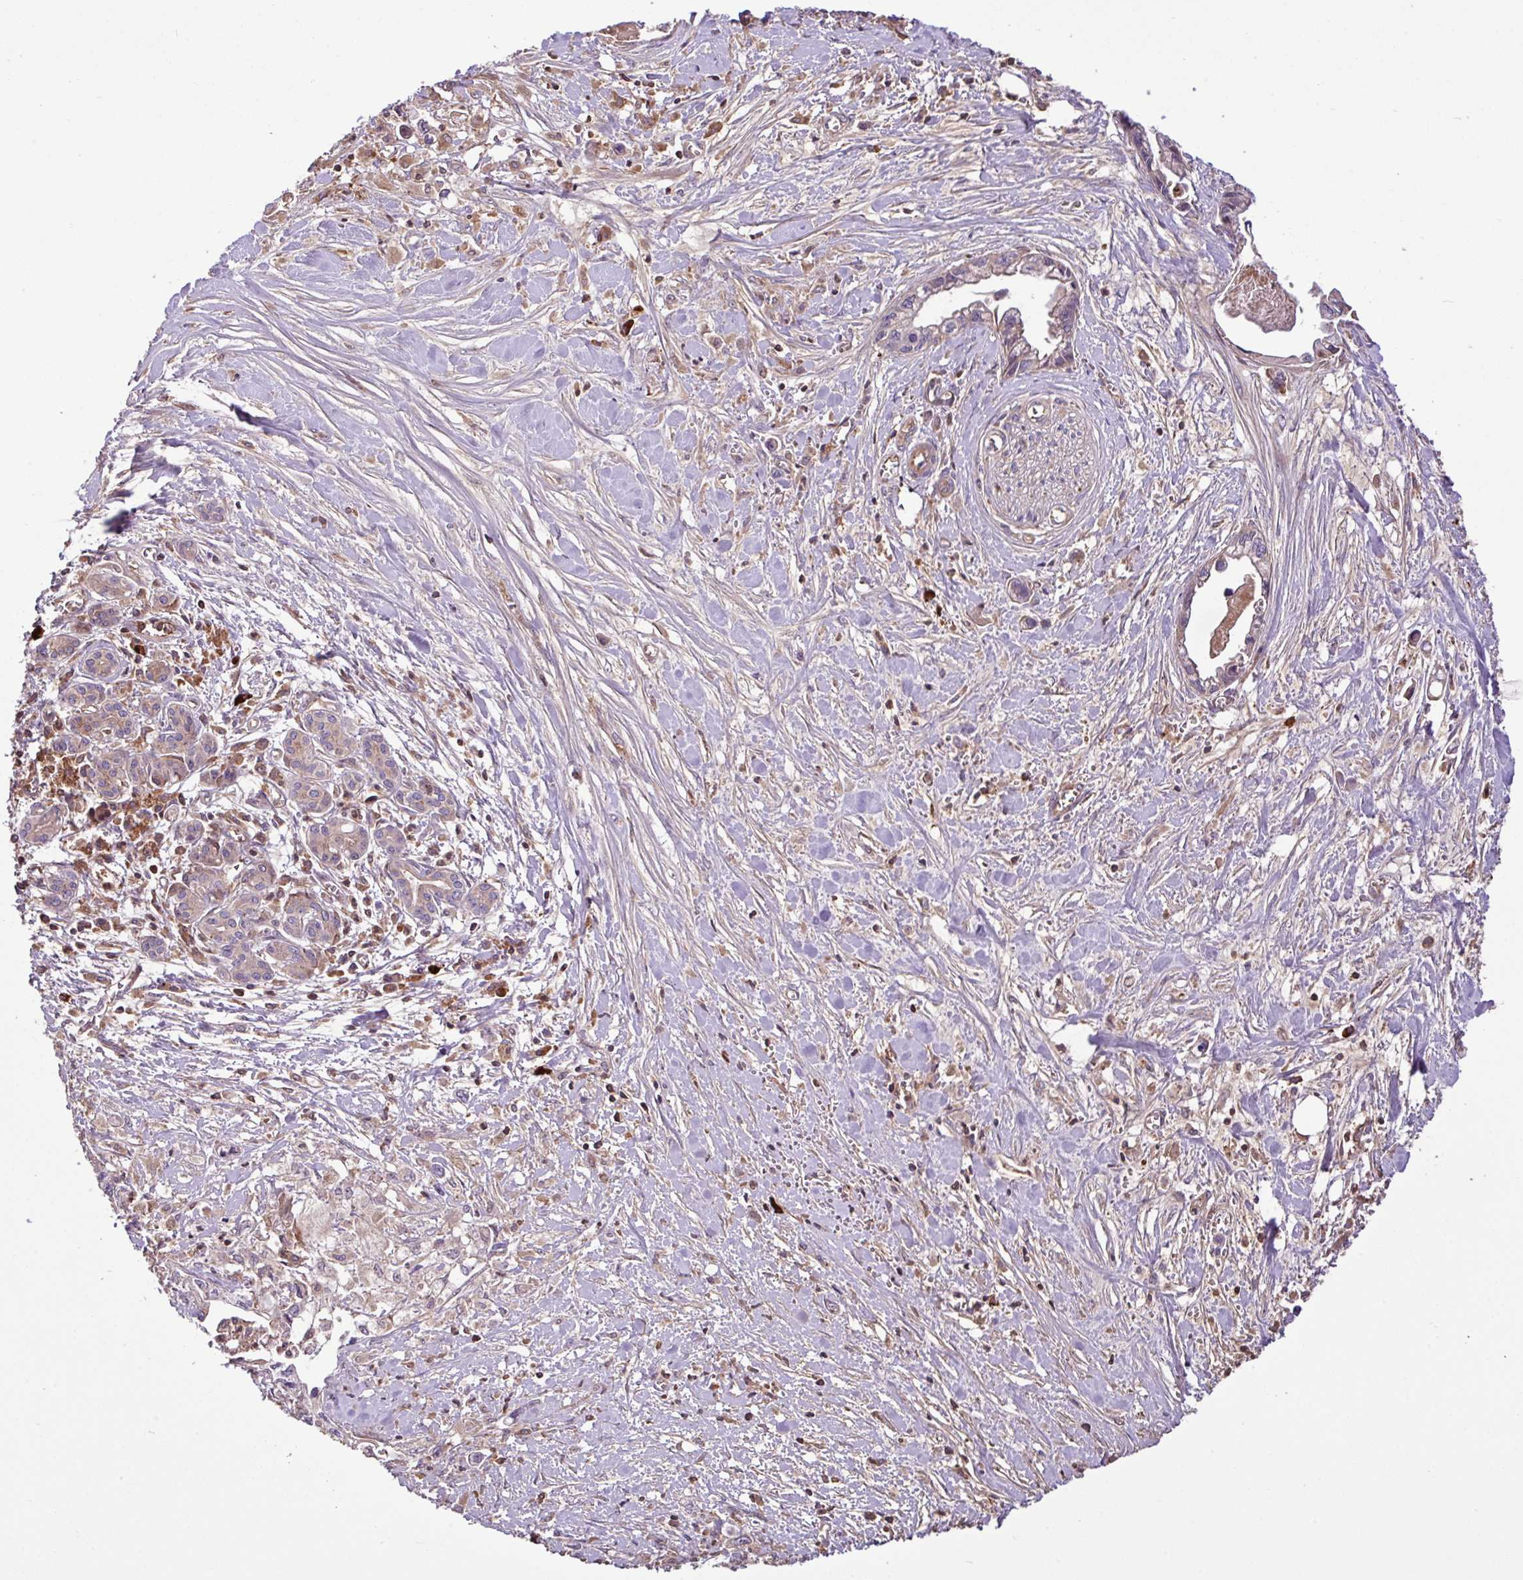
{"staining": {"intensity": "negative", "quantity": "none", "location": "none"}, "tissue": "pancreatic cancer", "cell_type": "Tumor cells", "image_type": "cancer", "snomed": [{"axis": "morphology", "description": "Adenocarcinoma, NOS"}, {"axis": "topography", "description": "Pancreas"}], "caption": "High magnification brightfield microscopy of pancreatic cancer (adenocarcinoma) stained with DAB (brown) and counterstained with hematoxylin (blue): tumor cells show no significant expression. (DAB (3,3'-diaminobenzidine) IHC visualized using brightfield microscopy, high magnification).", "gene": "ZNF266", "patient": {"sex": "male", "age": 61}}